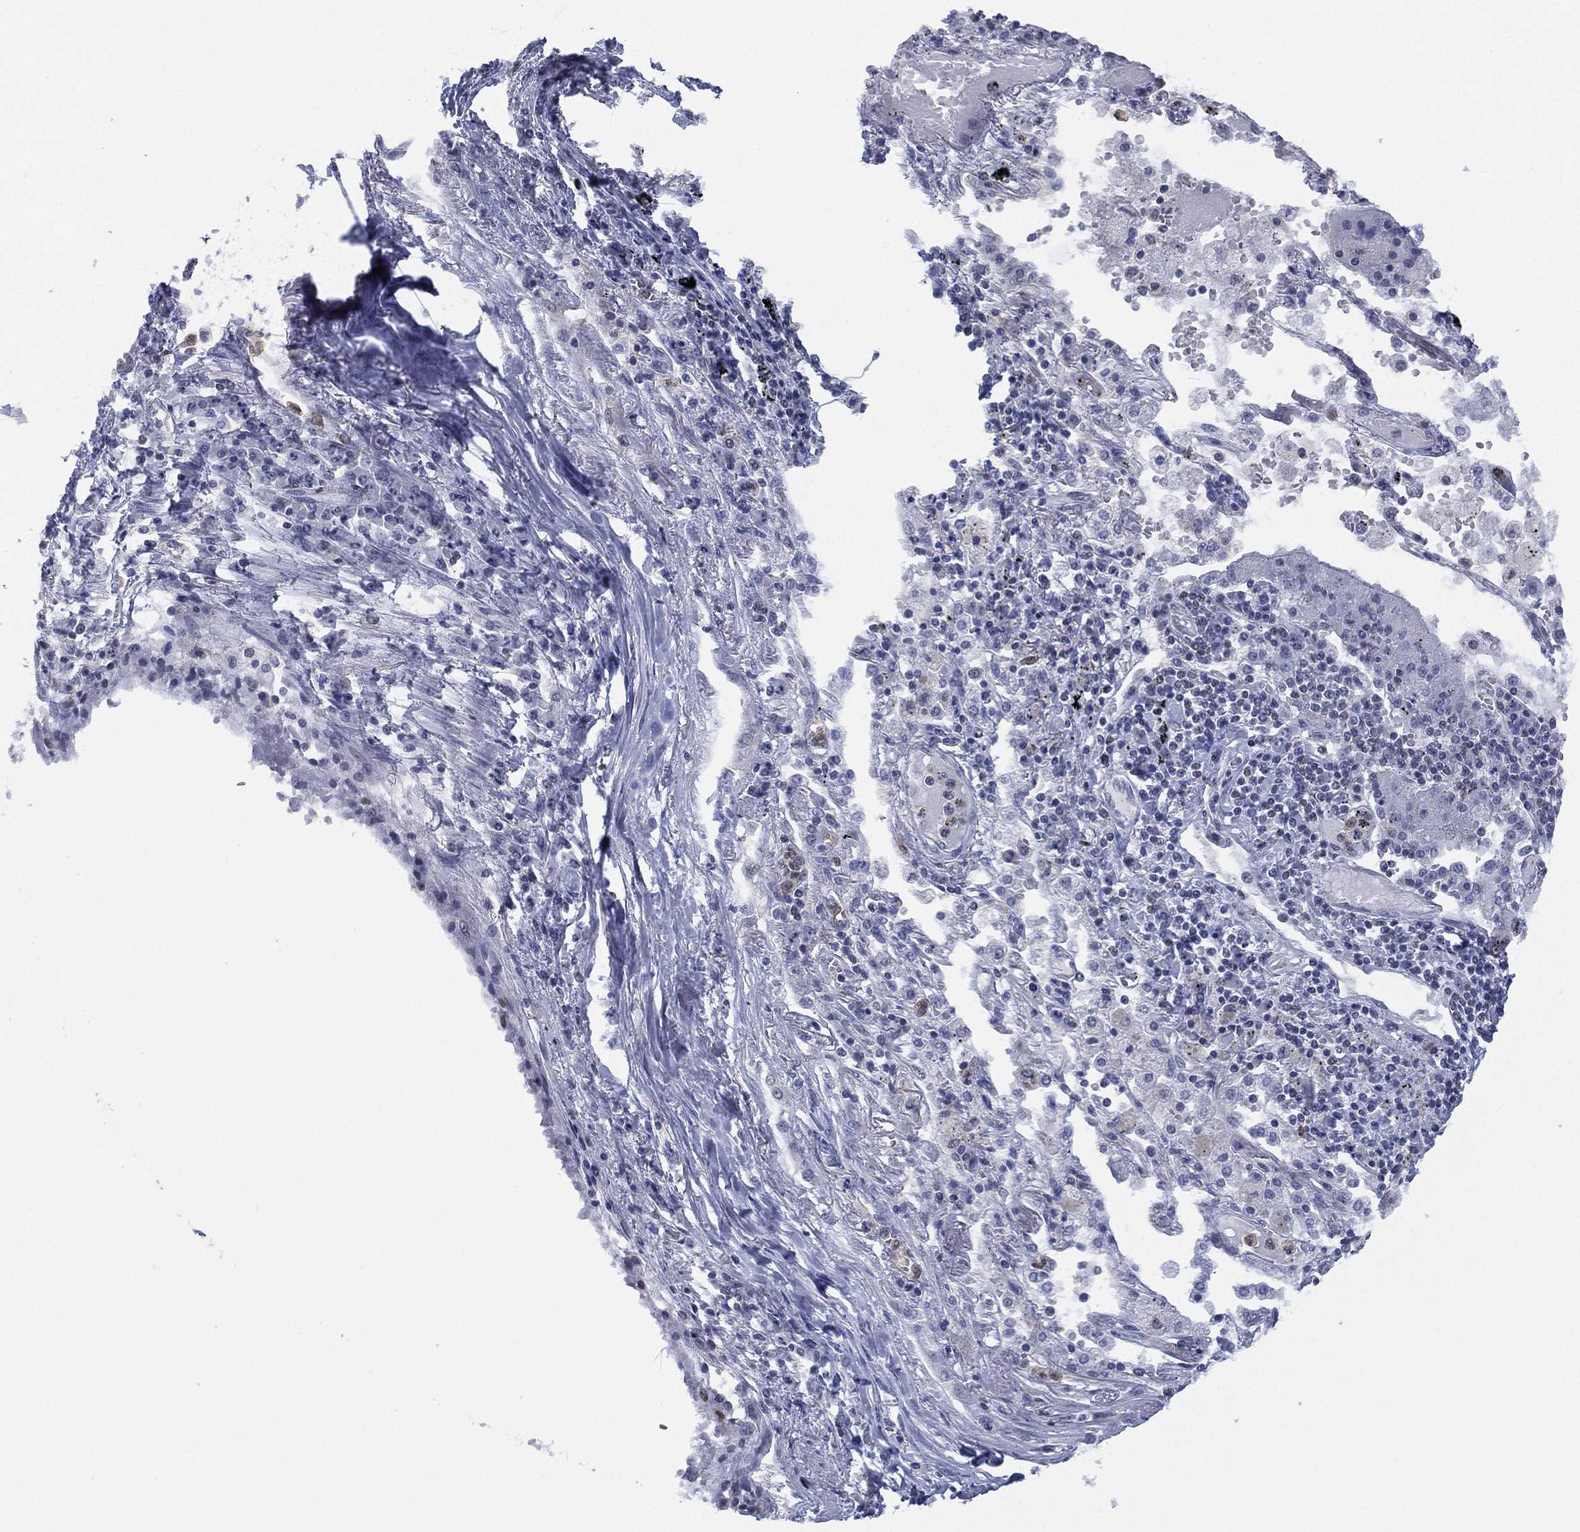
{"staining": {"intensity": "negative", "quantity": "none", "location": "none"}, "tissue": "lung cancer", "cell_type": "Tumor cells", "image_type": "cancer", "snomed": [{"axis": "morphology", "description": "Squamous cell carcinoma, NOS"}, {"axis": "topography", "description": "Lung"}], "caption": "This image is of lung cancer stained with immunohistochemistry (IHC) to label a protein in brown with the nuclei are counter-stained blue. There is no positivity in tumor cells.", "gene": "ZNF711", "patient": {"sex": "male", "age": 73}}